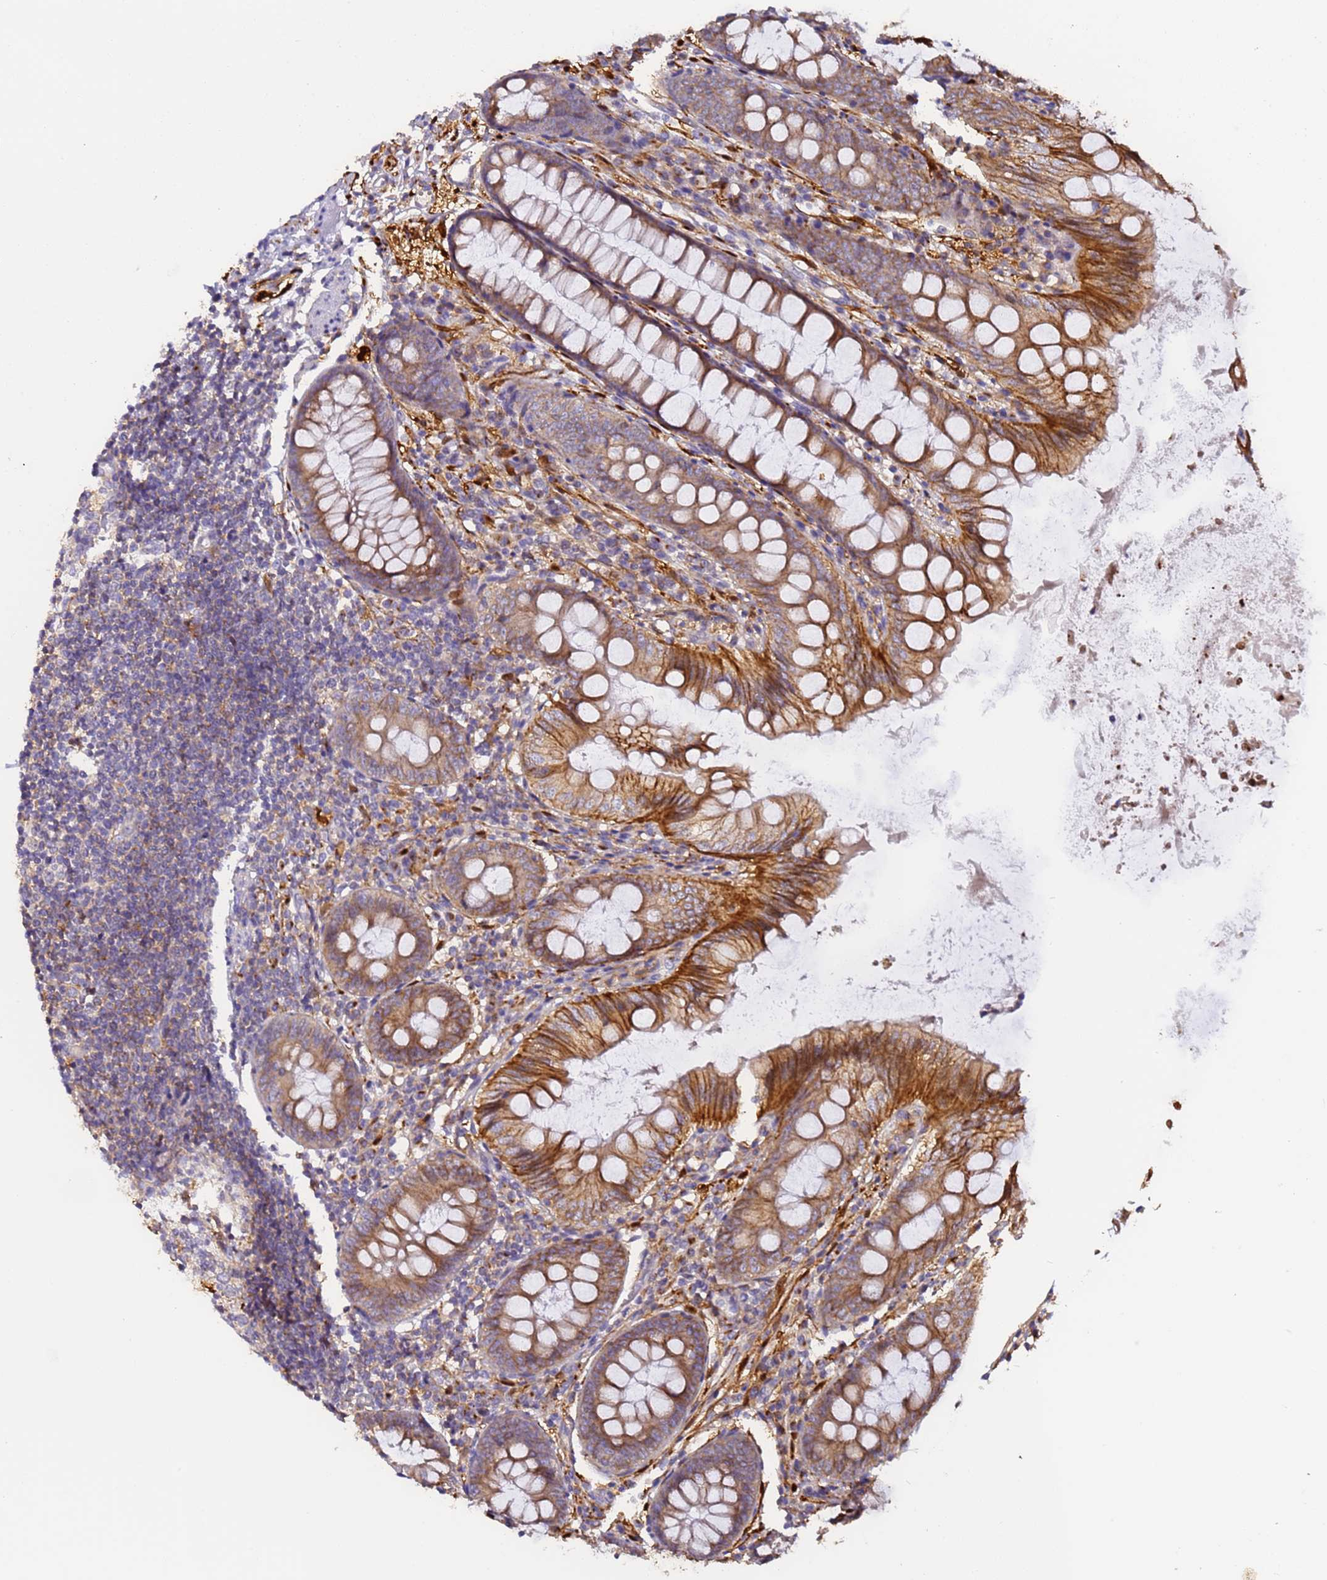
{"staining": {"intensity": "strong", "quantity": "25%-75%", "location": "cytoplasmic/membranous"}, "tissue": "appendix", "cell_type": "Glandular cells", "image_type": "normal", "snomed": [{"axis": "morphology", "description": "Normal tissue, NOS"}, {"axis": "topography", "description": "Appendix"}], "caption": "Appendix stained with immunohistochemistry shows strong cytoplasmic/membranous expression in about 25%-75% of glandular cells.", "gene": "M6PR", "patient": {"sex": "female", "age": 77}}